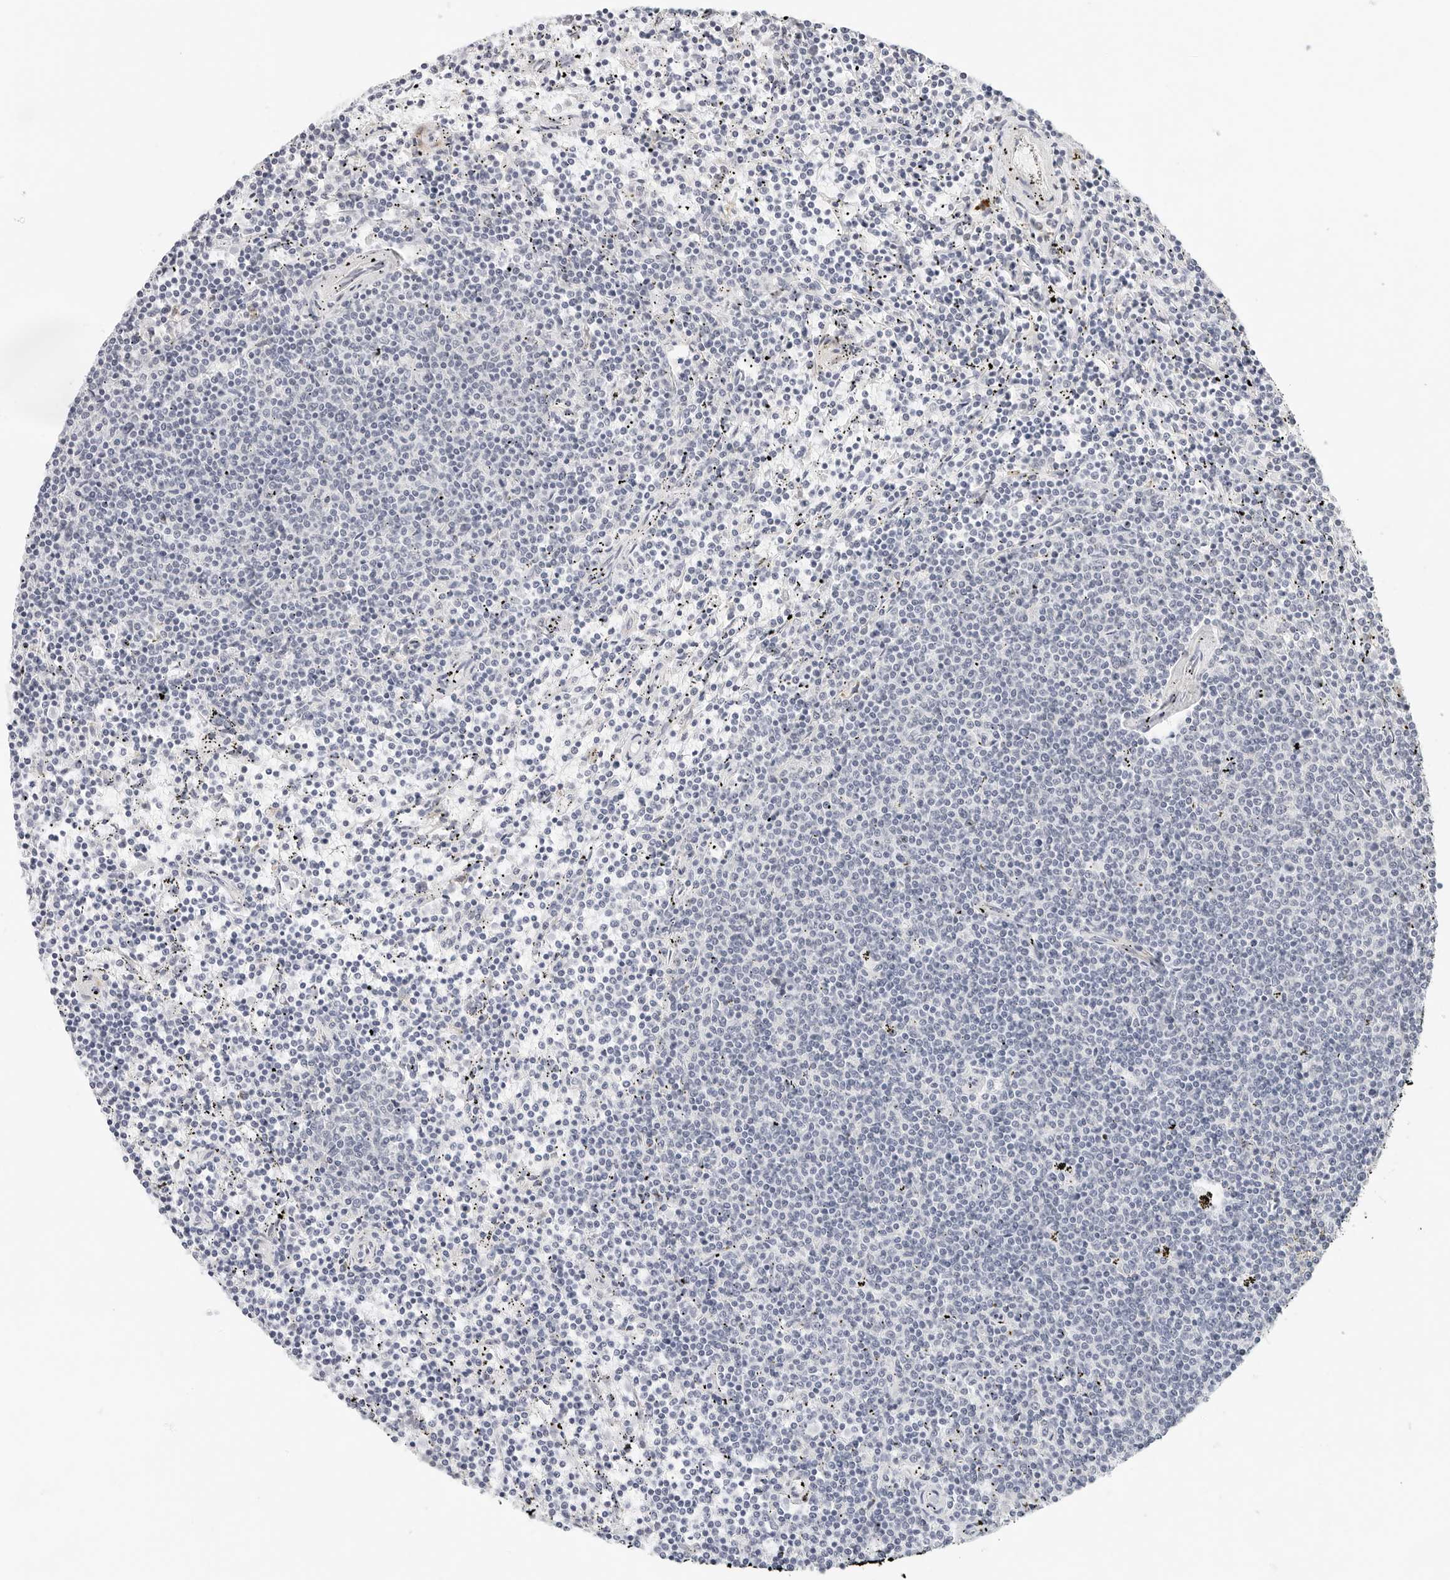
{"staining": {"intensity": "negative", "quantity": "none", "location": "none"}, "tissue": "lymphoma", "cell_type": "Tumor cells", "image_type": "cancer", "snomed": [{"axis": "morphology", "description": "Malignant lymphoma, non-Hodgkin's type, Low grade"}, {"axis": "topography", "description": "Spleen"}], "caption": "This micrograph is of low-grade malignant lymphoma, non-Hodgkin's type stained with IHC to label a protein in brown with the nuclei are counter-stained blue. There is no staining in tumor cells.", "gene": "PARP10", "patient": {"sex": "female", "age": 50}}